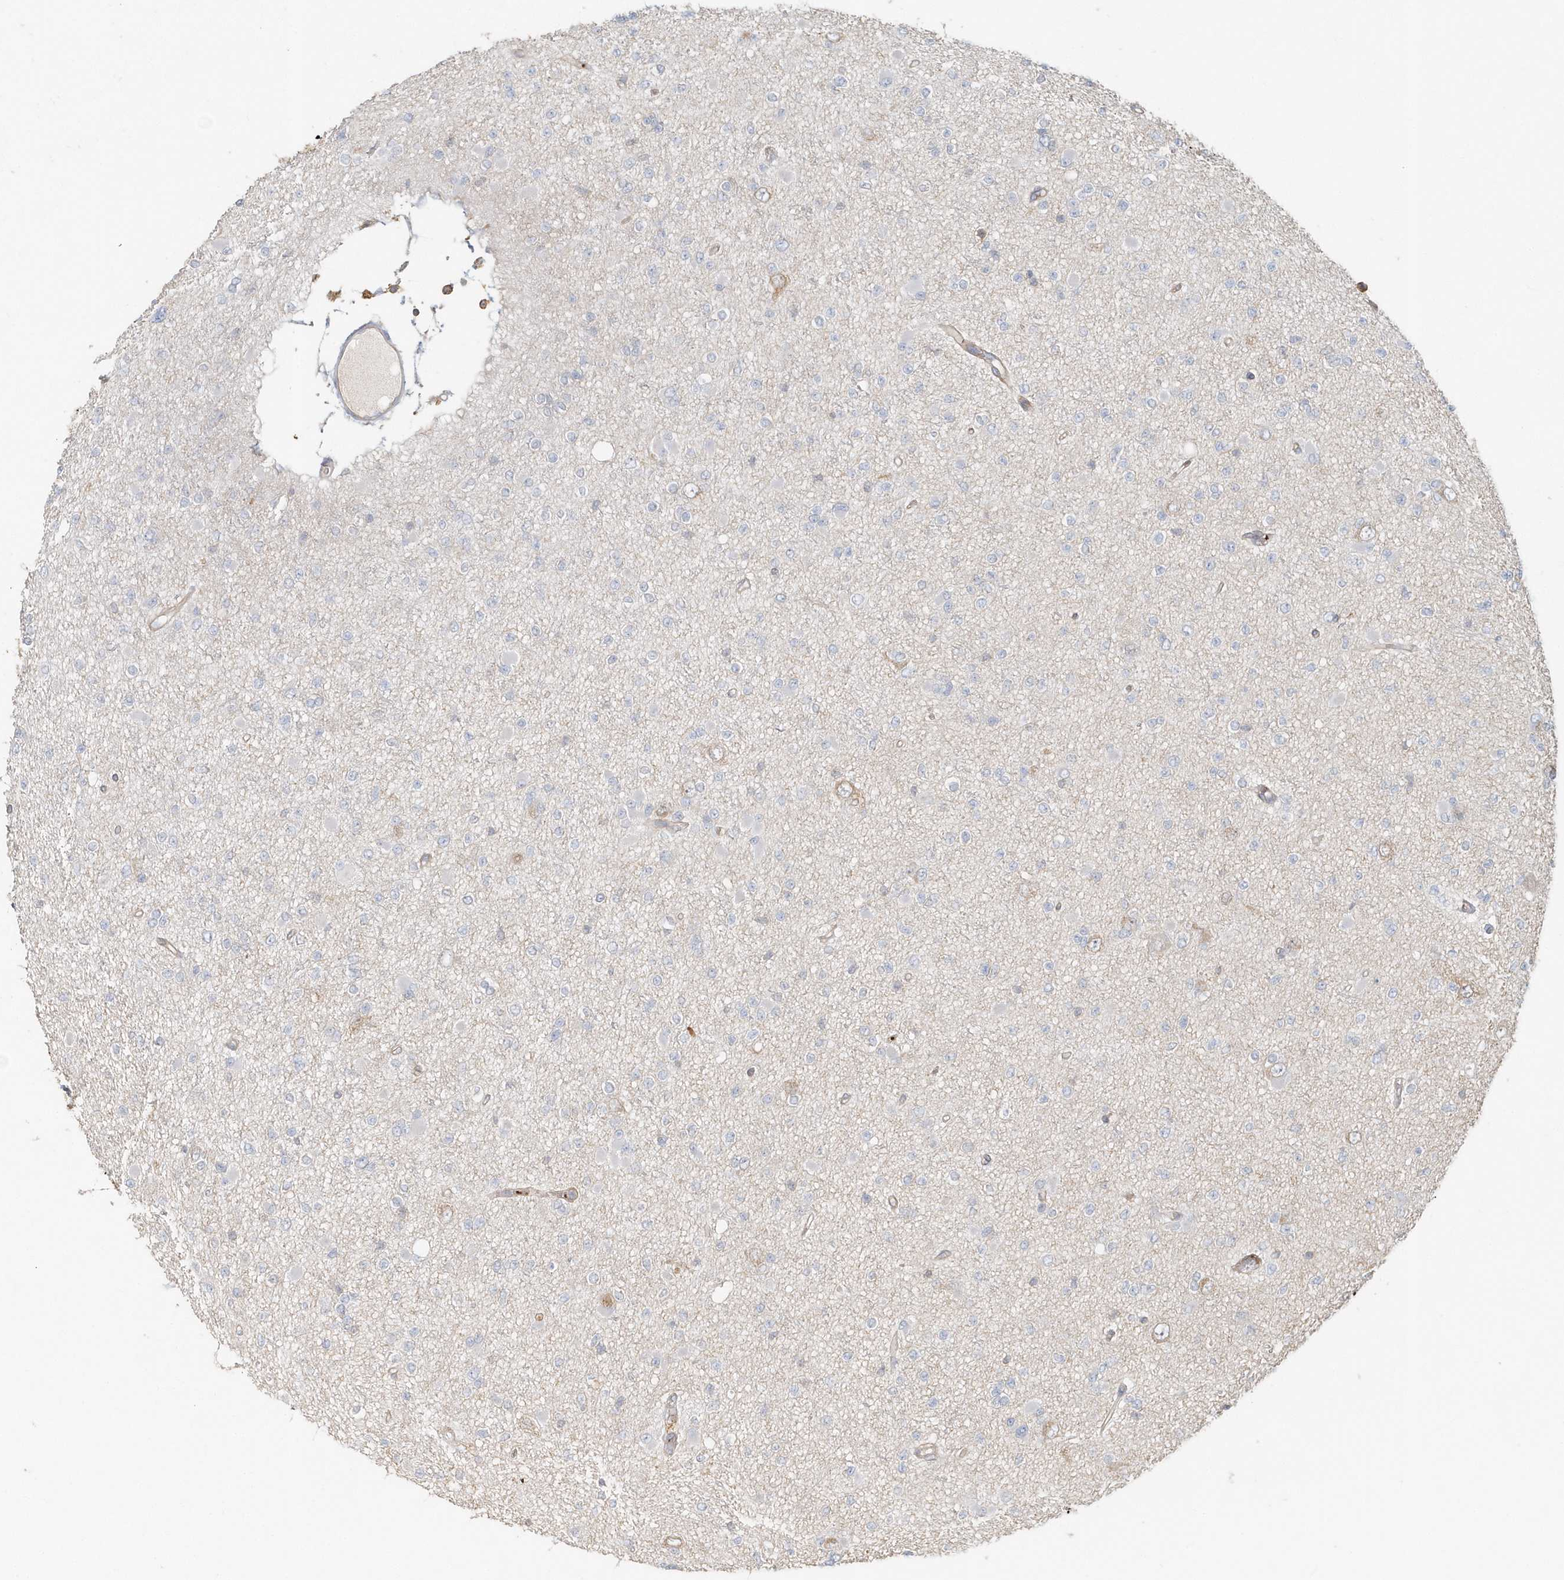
{"staining": {"intensity": "negative", "quantity": "none", "location": "none"}, "tissue": "glioma", "cell_type": "Tumor cells", "image_type": "cancer", "snomed": [{"axis": "morphology", "description": "Glioma, malignant, Low grade"}, {"axis": "topography", "description": "Brain"}], "caption": "Tumor cells are negative for brown protein staining in glioma.", "gene": "MMRN1", "patient": {"sex": "female", "age": 22}}